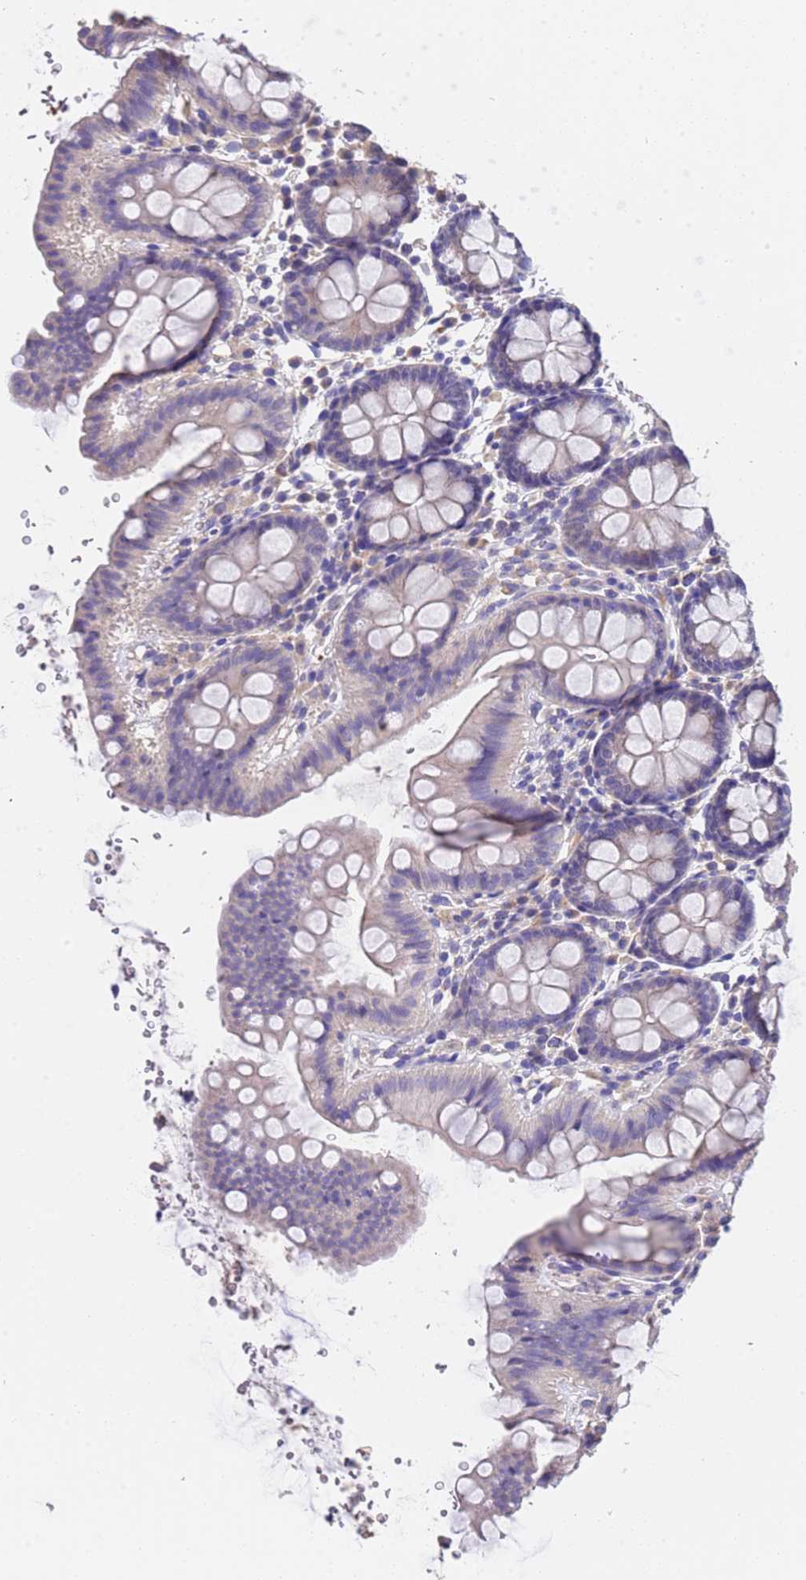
{"staining": {"intensity": "negative", "quantity": "none", "location": "none"}, "tissue": "colon", "cell_type": "Endothelial cells", "image_type": "normal", "snomed": [{"axis": "morphology", "description": "Normal tissue, NOS"}, {"axis": "topography", "description": "Colon"}], "caption": "Immunohistochemistry photomicrograph of unremarkable colon stained for a protein (brown), which shows no expression in endothelial cells.", "gene": "SLC24A3", "patient": {"sex": "male", "age": 75}}